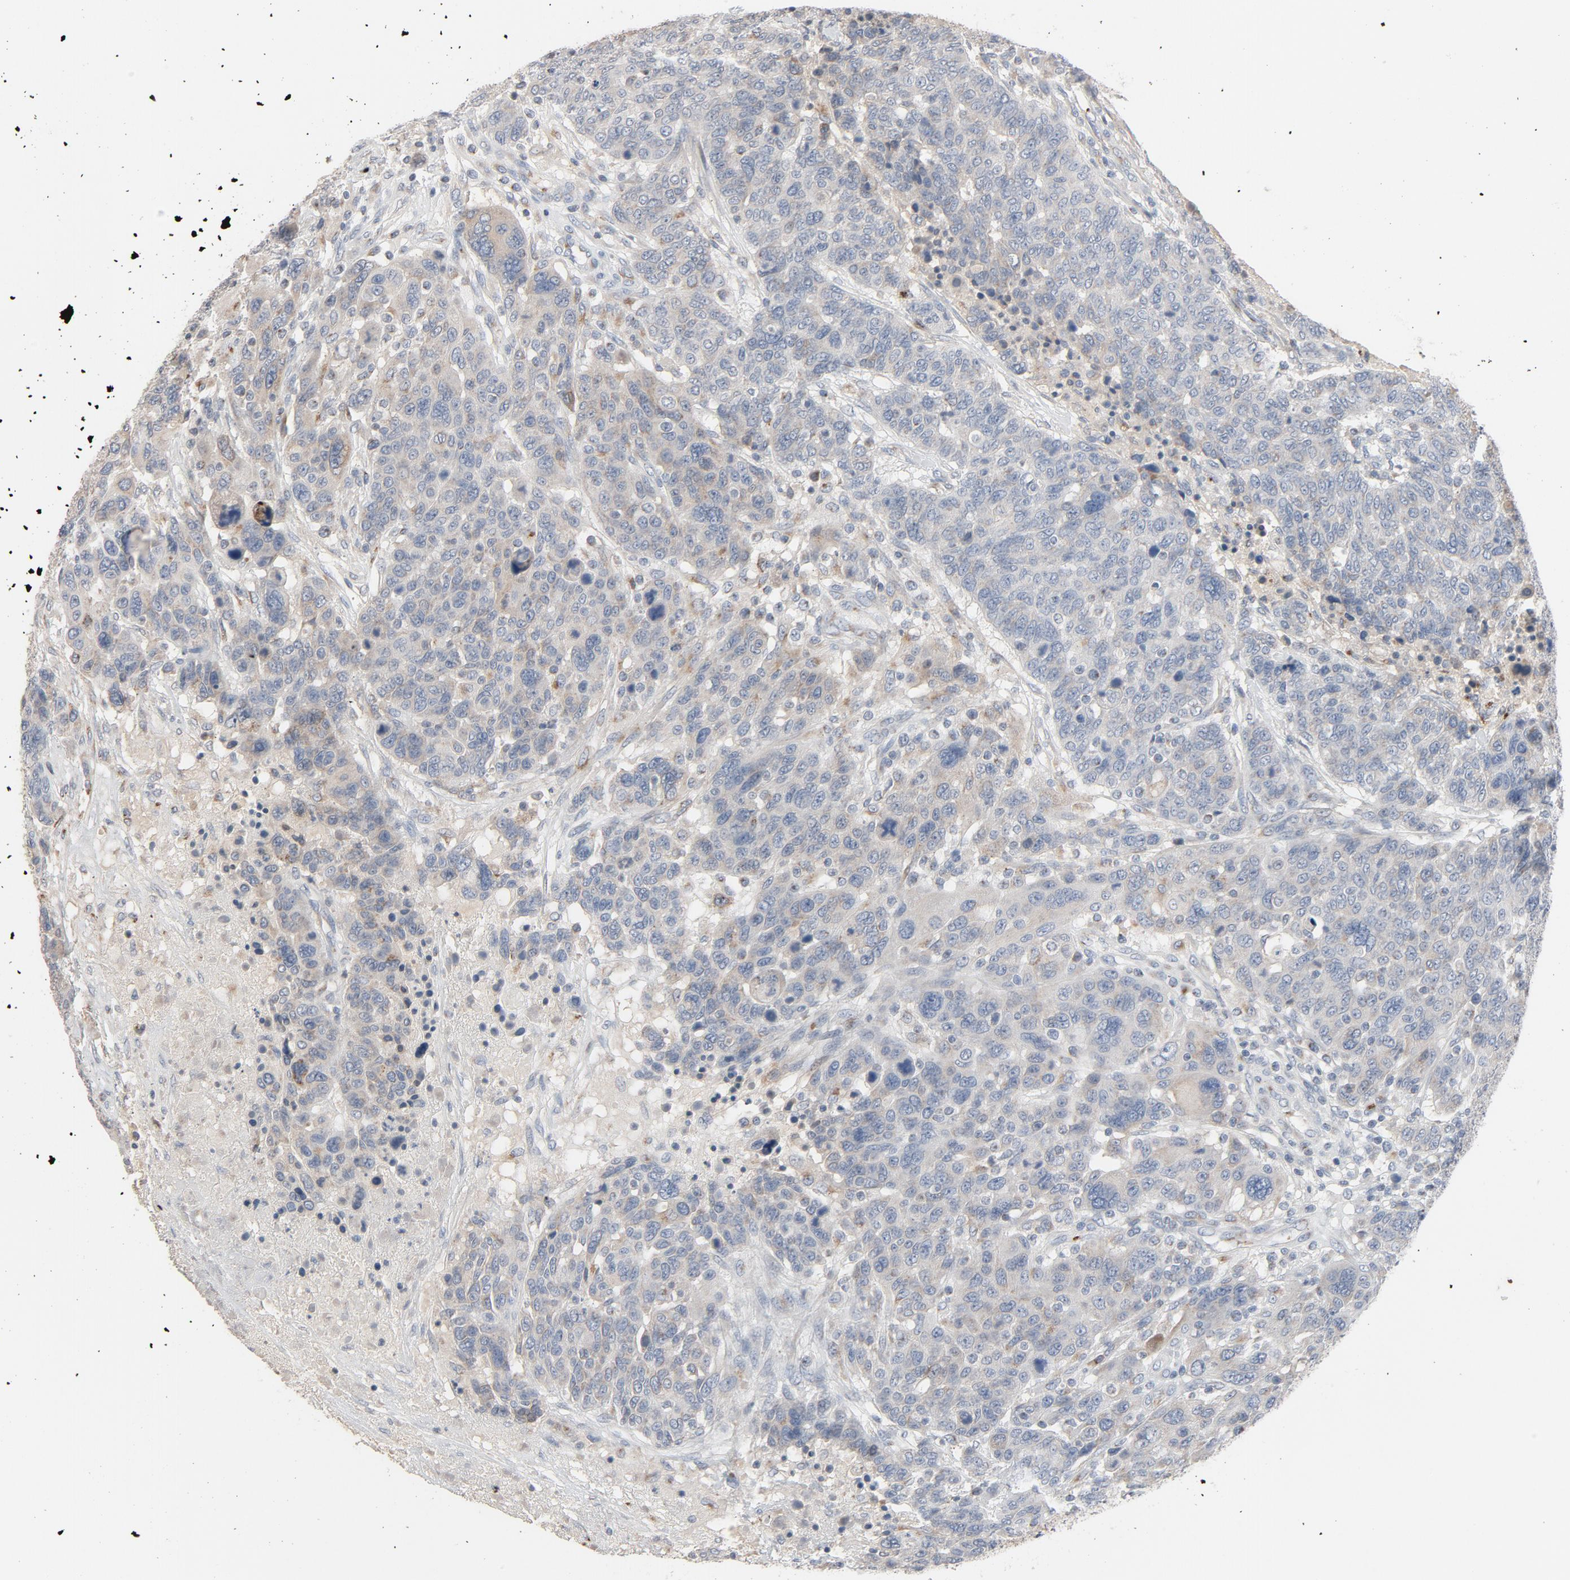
{"staining": {"intensity": "negative", "quantity": "none", "location": "none"}, "tissue": "breast cancer", "cell_type": "Tumor cells", "image_type": "cancer", "snomed": [{"axis": "morphology", "description": "Normal tissue, NOS"}, {"axis": "morphology", "description": "Duct carcinoma"}, {"axis": "topography", "description": "Breast"}], "caption": "Tumor cells are negative for protein expression in human breast cancer. (DAB immunohistochemistry, high magnification).", "gene": "LMAN2", "patient": {"sex": "female", "age": 49}}